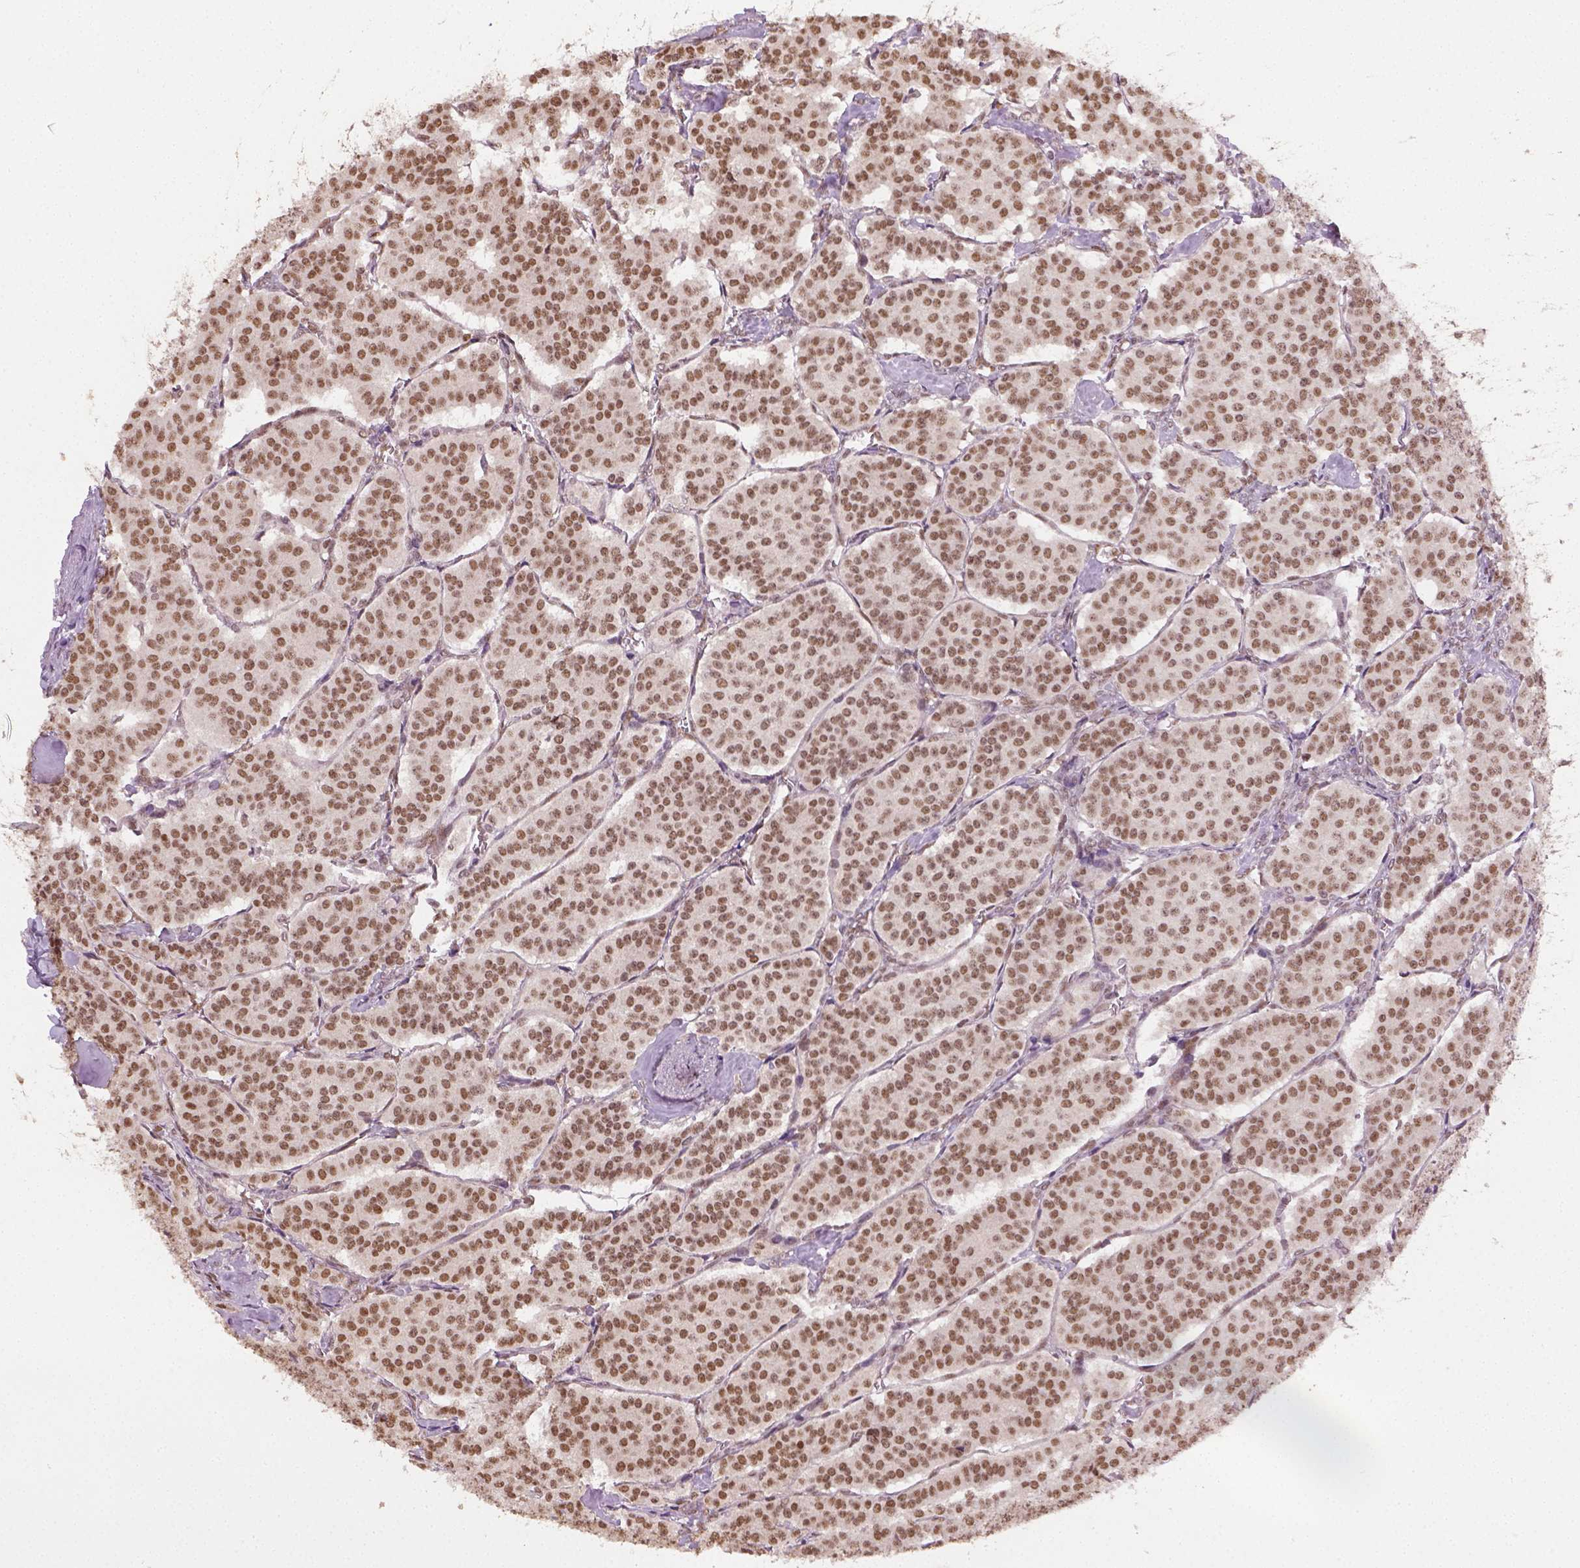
{"staining": {"intensity": "moderate", "quantity": ">75%", "location": "nuclear"}, "tissue": "carcinoid", "cell_type": "Tumor cells", "image_type": "cancer", "snomed": [{"axis": "morphology", "description": "Carcinoid, malignant, NOS"}, {"axis": "topography", "description": "Lung"}], "caption": "Carcinoid stained with DAB IHC displays medium levels of moderate nuclear staining in approximately >75% of tumor cells. Immunohistochemistry stains the protein in brown and the nuclei are stained blue.", "gene": "FANCE", "patient": {"sex": "female", "age": 46}}